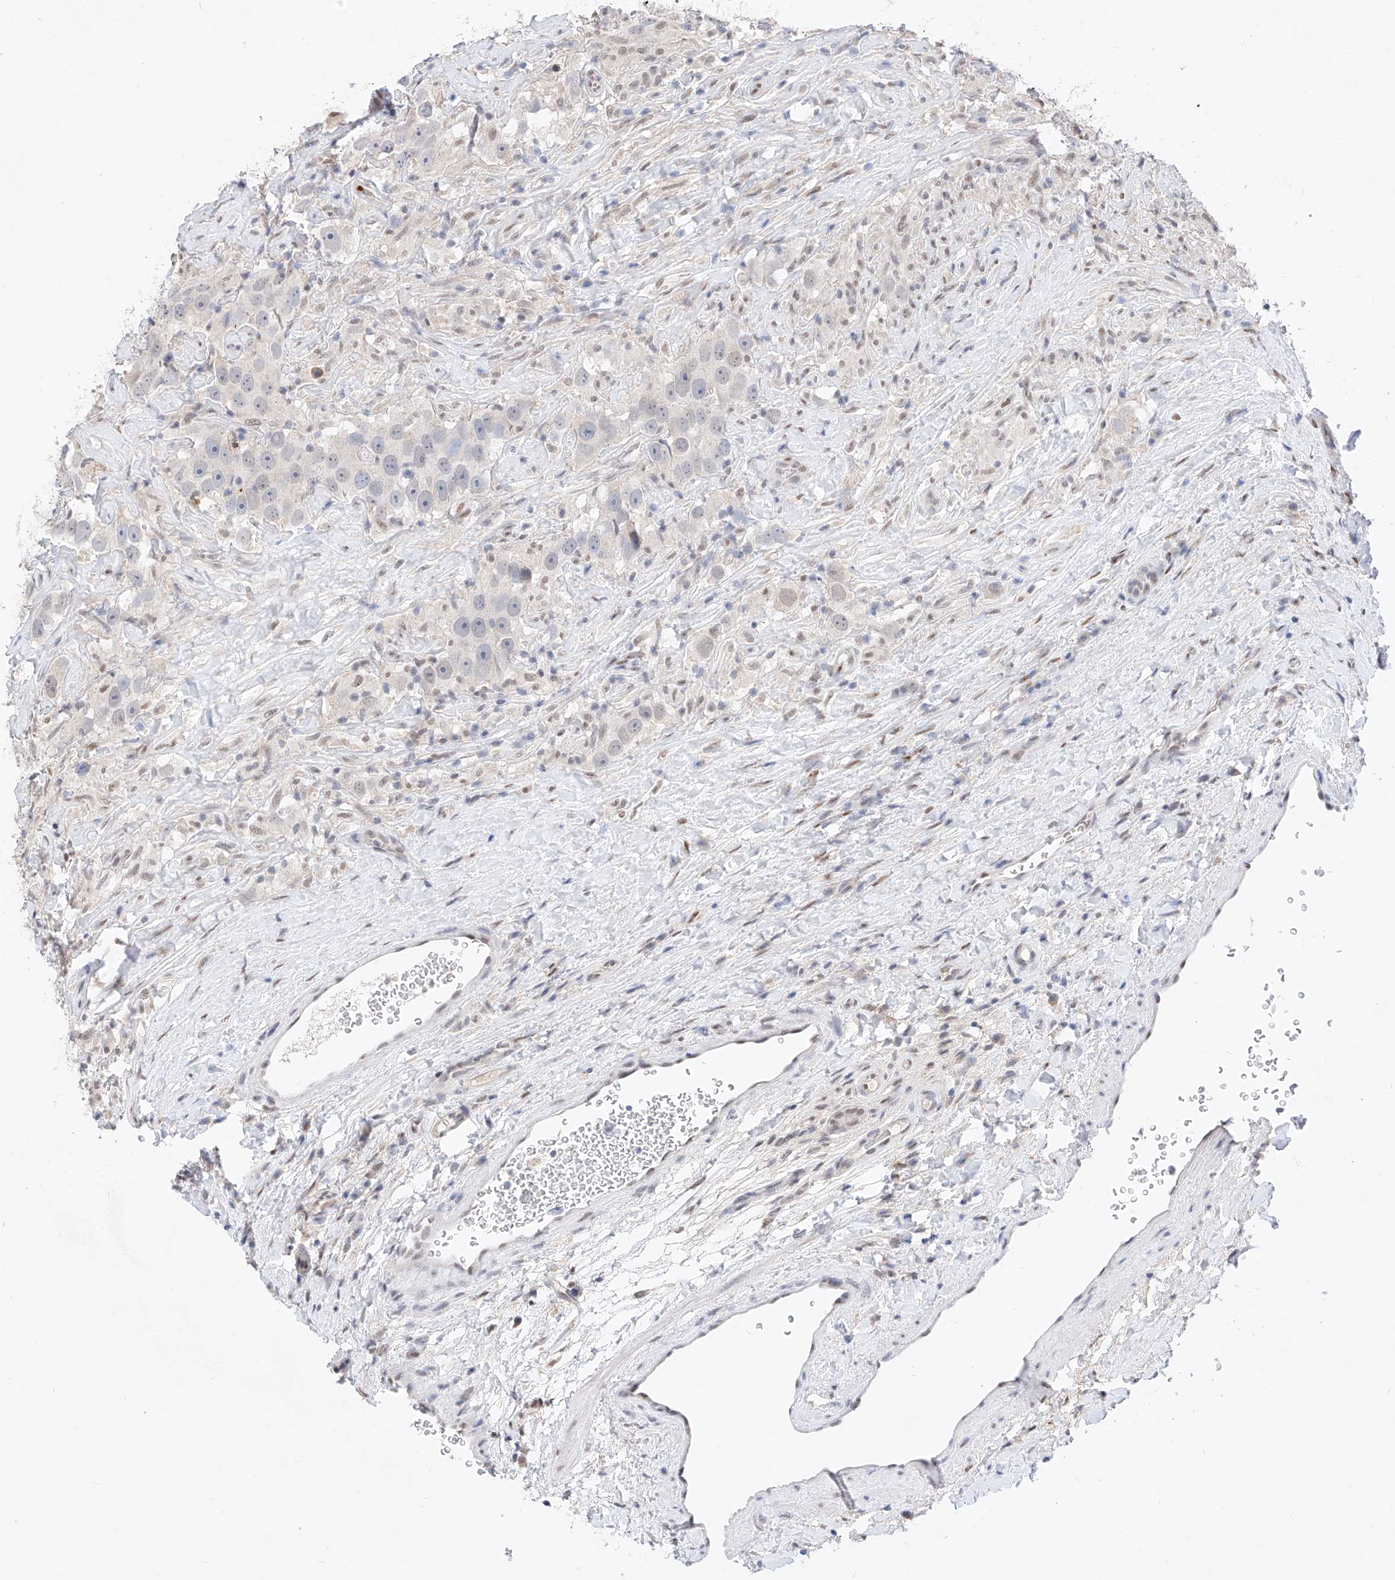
{"staining": {"intensity": "negative", "quantity": "none", "location": "none"}, "tissue": "testis cancer", "cell_type": "Tumor cells", "image_type": "cancer", "snomed": [{"axis": "morphology", "description": "Seminoma, NOS"}, {"axis": "topography", "description": "Testis"}], "caption": "Seminoma (testis) stained for a protein using immunohistochemistry (IHC) demonstrates no staining tumor cells.", "gene": "KCNJ1", "patient": {"sex": "male", "age": 49}}